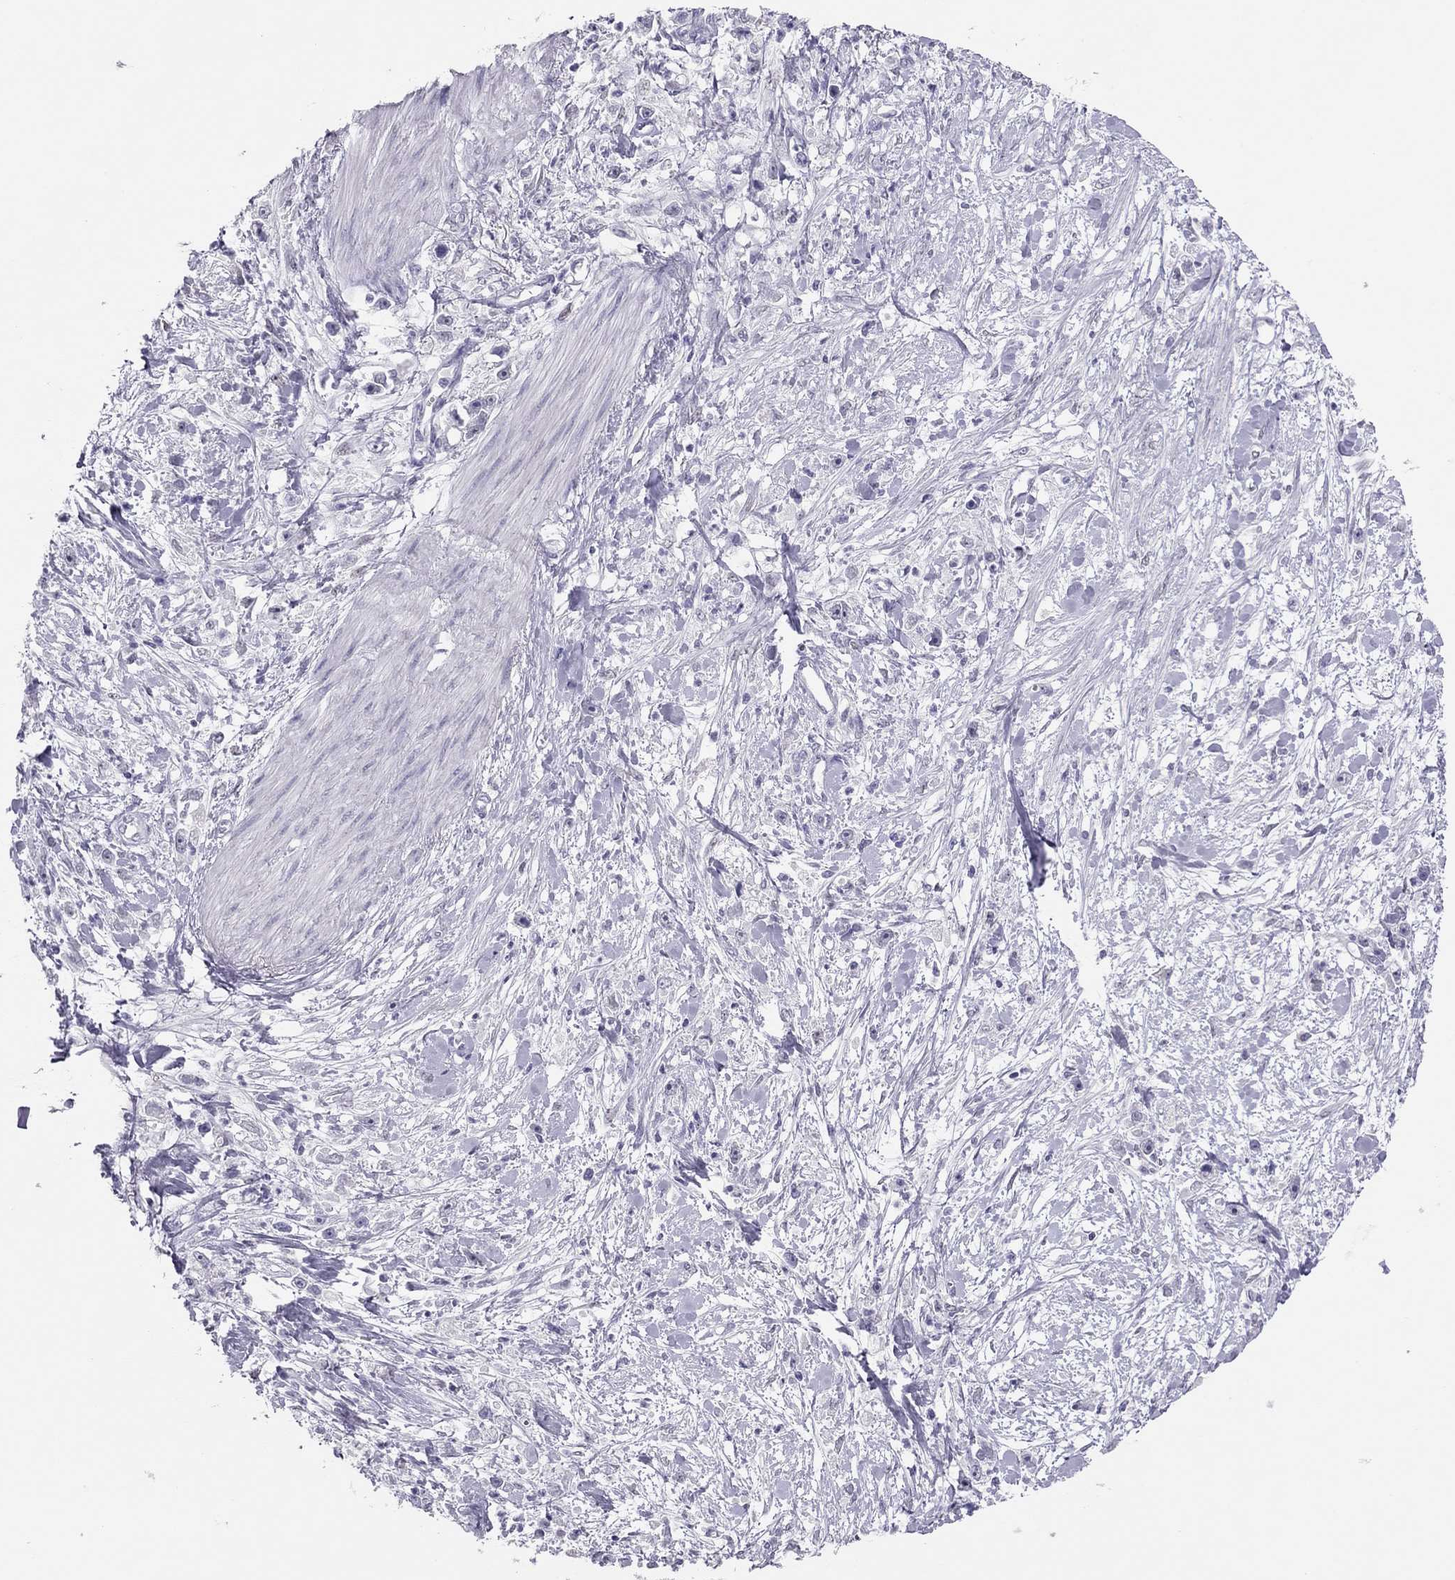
{"staining": {"intensity": "negative", "quantity": "none", "location": "none"}, "tissue": "stomach cancer", "cell_type": "Tumor cells", "image_type": "cancer", "snomed": [{"axis": "morphology", "description": "Adenocarcinoma, NOS"}, {"axis": "topography", "description": "Stomach"}], "caption": "Human stomach adenocarcinoma stained for a protein using IHC shows no expression in tumor cells.", "gene": "PHOX2A", "patient": {"sex": "female", "age": 59}}